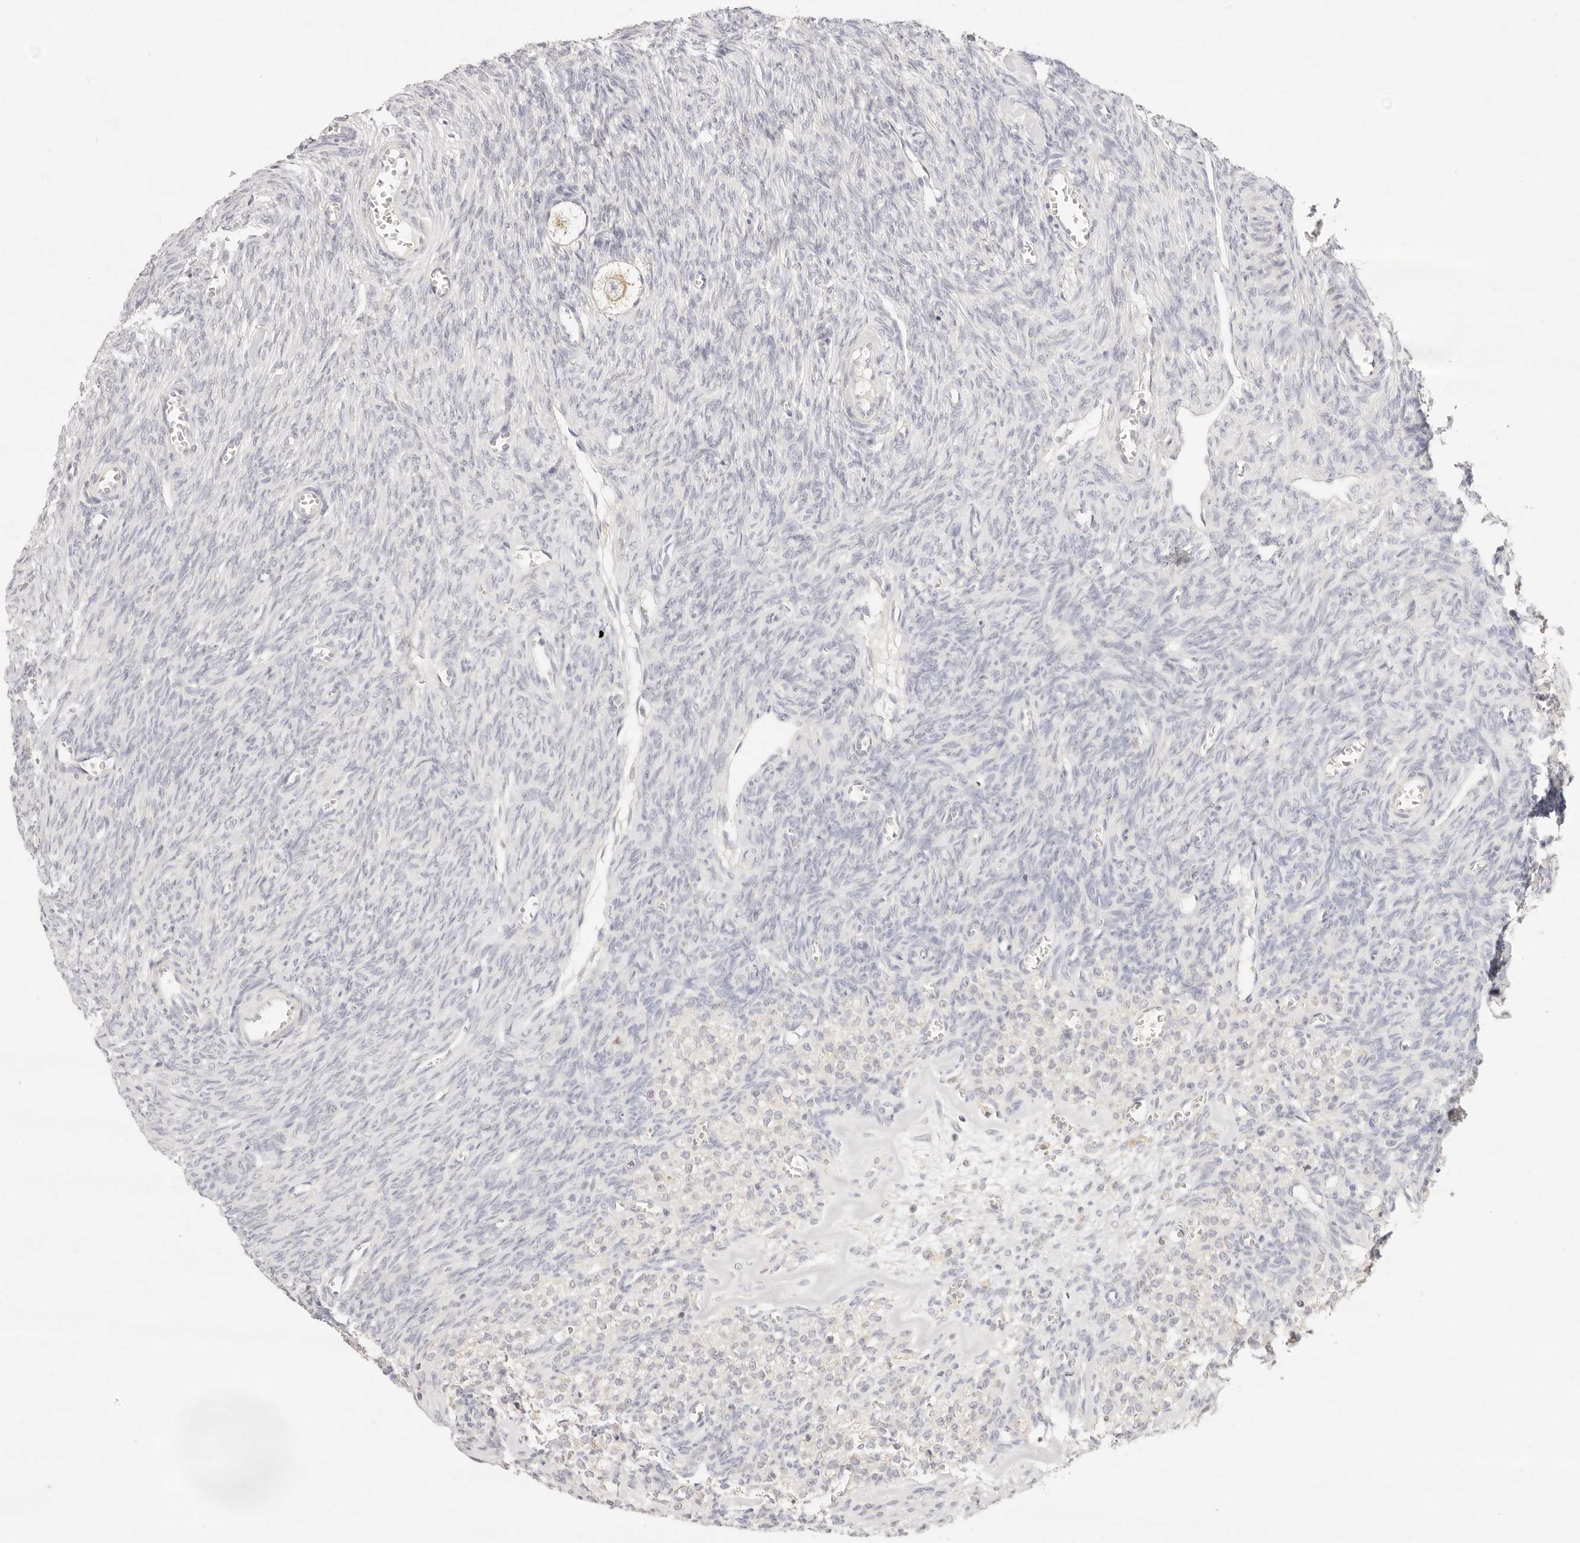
{"staining": {"intensity": "weak", "quantity": "<25%", "location": "cytoplasmic/membranous"}, "tissue": "ovary", "cell_type": "Follicle cells", "image_type": "normal", "snomed": [{"axis": "morphology", "description": "Normal tissue, NOS"}, {"axis": "topography", "description": "Ovary"}], "caption": "Immunohistochemical staining of unremarkable human ovary displays no significant positivity in follicle cells.", "gene": "GPR156", "patient": {"sex": "female", "age": 27}}